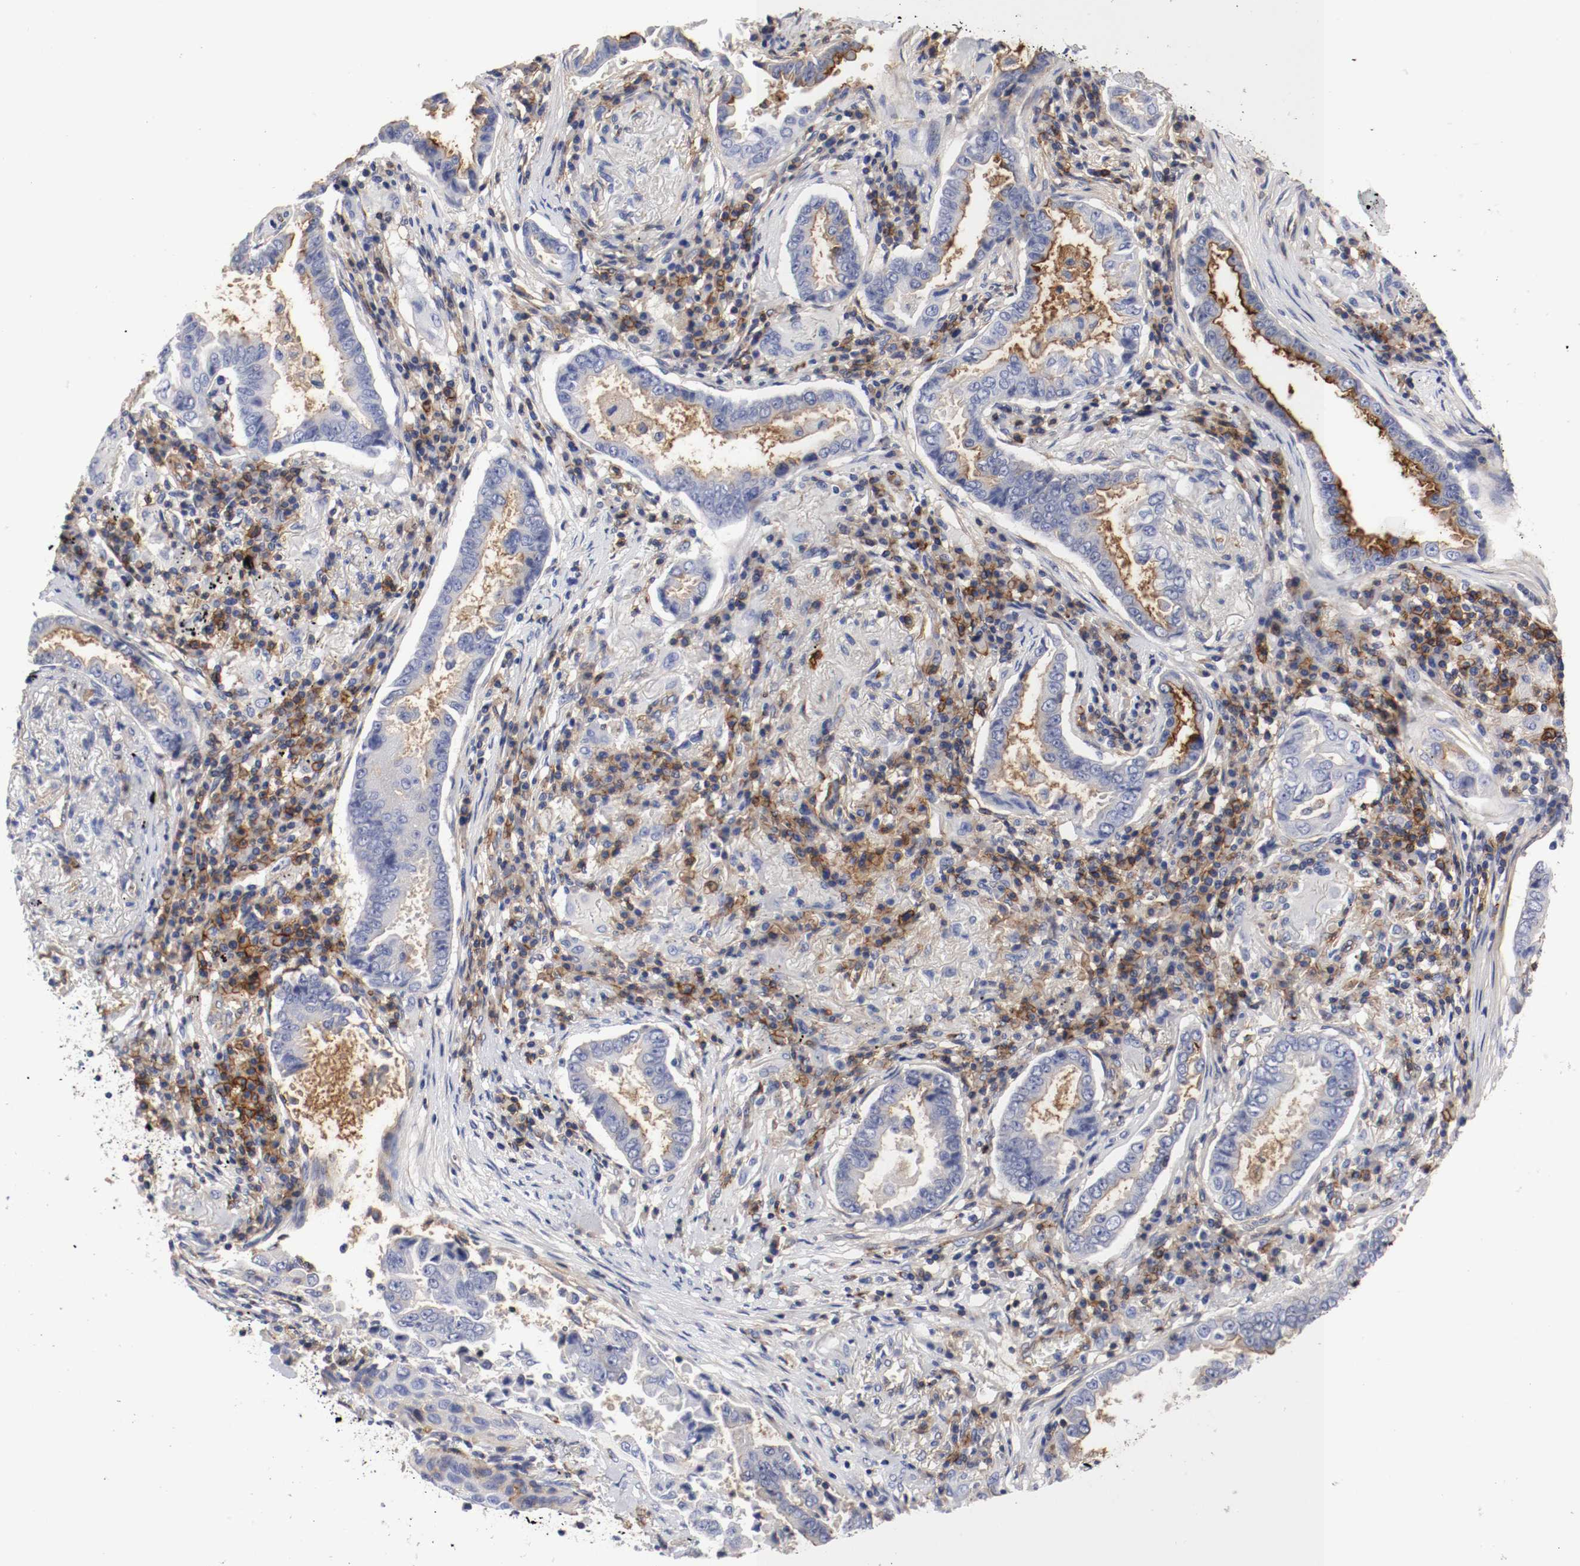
{"staining": {"intensity": "moderate", "quantity": "25%-75%", "location": "cytoplasmic/membranous"}, "tissue": "lung cancer", "cell_type": "Tumor cells", "image_type": "cancer", "snomed": [{"axis": "morphology", "description": "Normal tissue, NOS"}, {"axis": "morphology", "description": "Inflammation, NOS"}, {"axis": "morphology", "description": "Adenocarcinoma, NOS"}, {"axis": "topography", "description": "Lung"}], "caption": "Human lung cancer (adenocarcinoma) stained with a brown dye displays moderate cytoplasmic/membranous positive staining in about 25%-75% of tumor cells.", "gene": "IFITM1", "patient": {"sex": "female", "age": 64}}